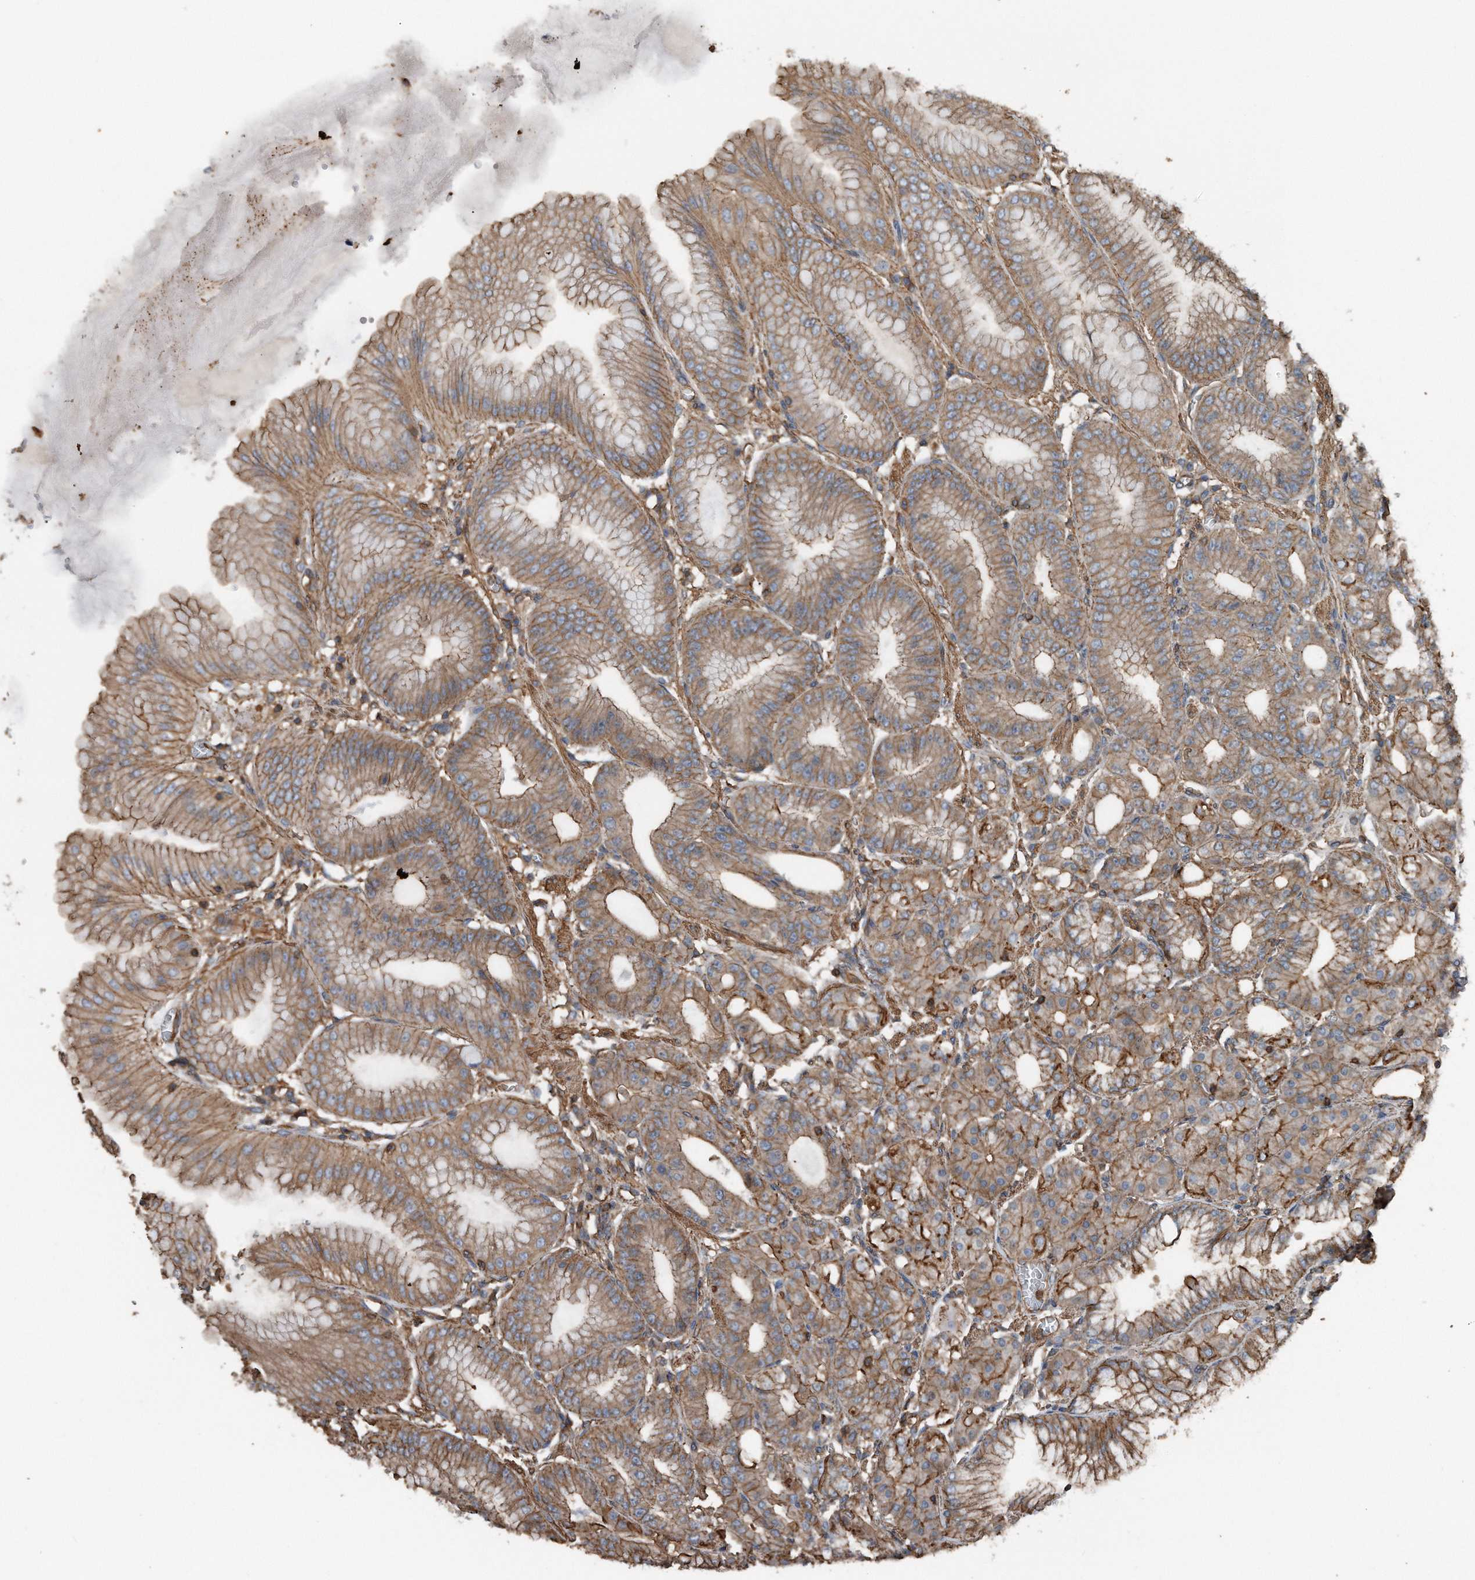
{"staining": {"intensity": "moderate", "quantity": ">75%", "location": "cytoplasmic/membranous"}, "tissue": "stomach", "cell_type": "Glandular cells", "image_type": "normal", "snomed": [{"axis": "morphology", "description": "Normal tissue, NOS"}, {"axis": "topography", "description": "Stomach, lower"}], "caption": "The histopathology image displays a brown stain indicating the presence of a protein in the cytoplasmic/membranous of glandular cells in stomach. (DAB IHC with brightfield microscopy, high magnification).", "gene": "RSPO3", "patient": {"sex": "male", "age": 71}}